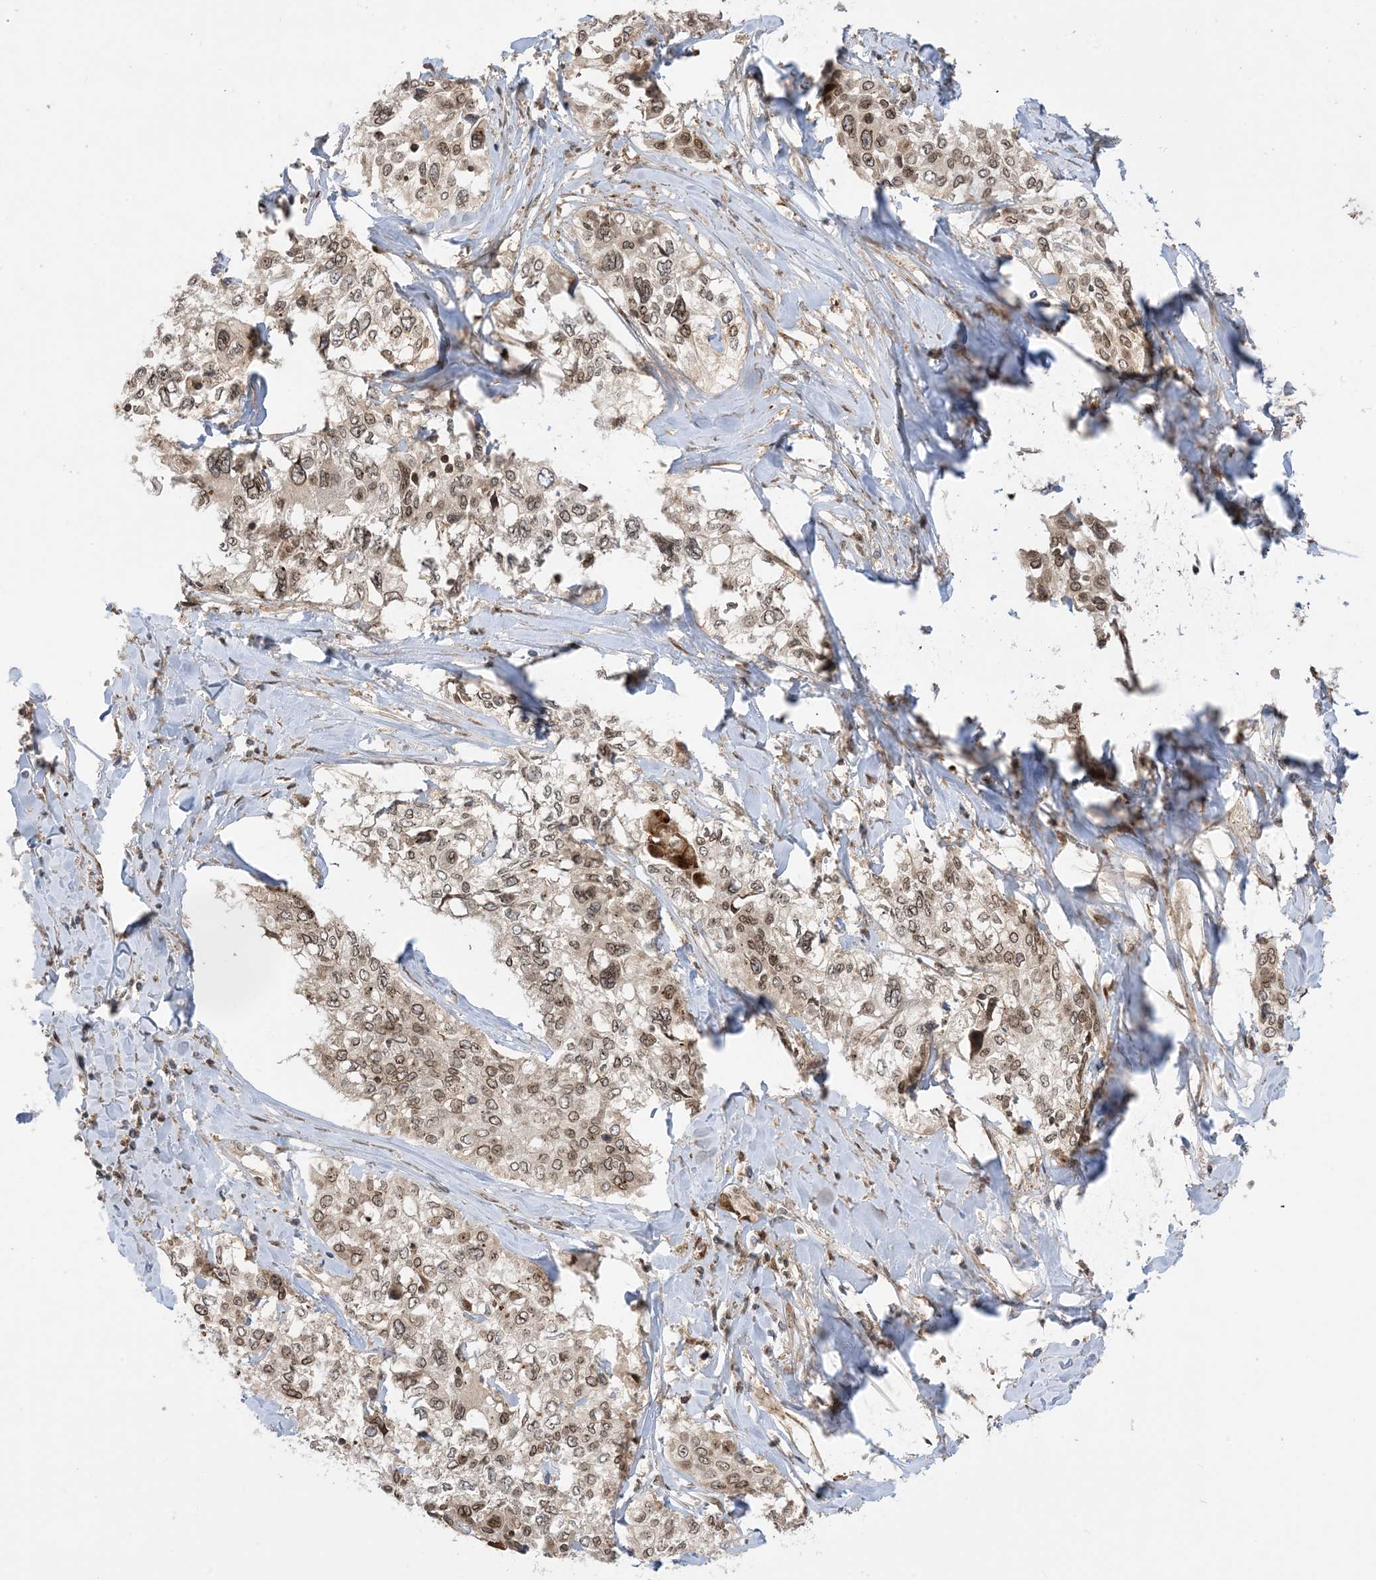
{"staining": {"intensity": "moderate", "quantity": "25%-75%", "location": "cytoplasmic/membranous,nuclear"}, "tissue": "cervical cancer", "cell_type": "Tumor cells", "image_type": "cancer", "snomed": [{"axis": "morphology", "description": "Squamous cell carcinoma, NOS"}, {"axis": "topography", "description": "Cervix"}], "caption": "A medium amount of moderate cytoplasmic/membranous and nuclear expression is present in approximately 25%-75% of tumor cells in cervical cancer (squamous cell carcinoma) tissue. The protein of interest is shown in brown color, while the nuclei are stained blue.", "gene": "CASP4", "patient": {"sex": "female", "age": 31}}